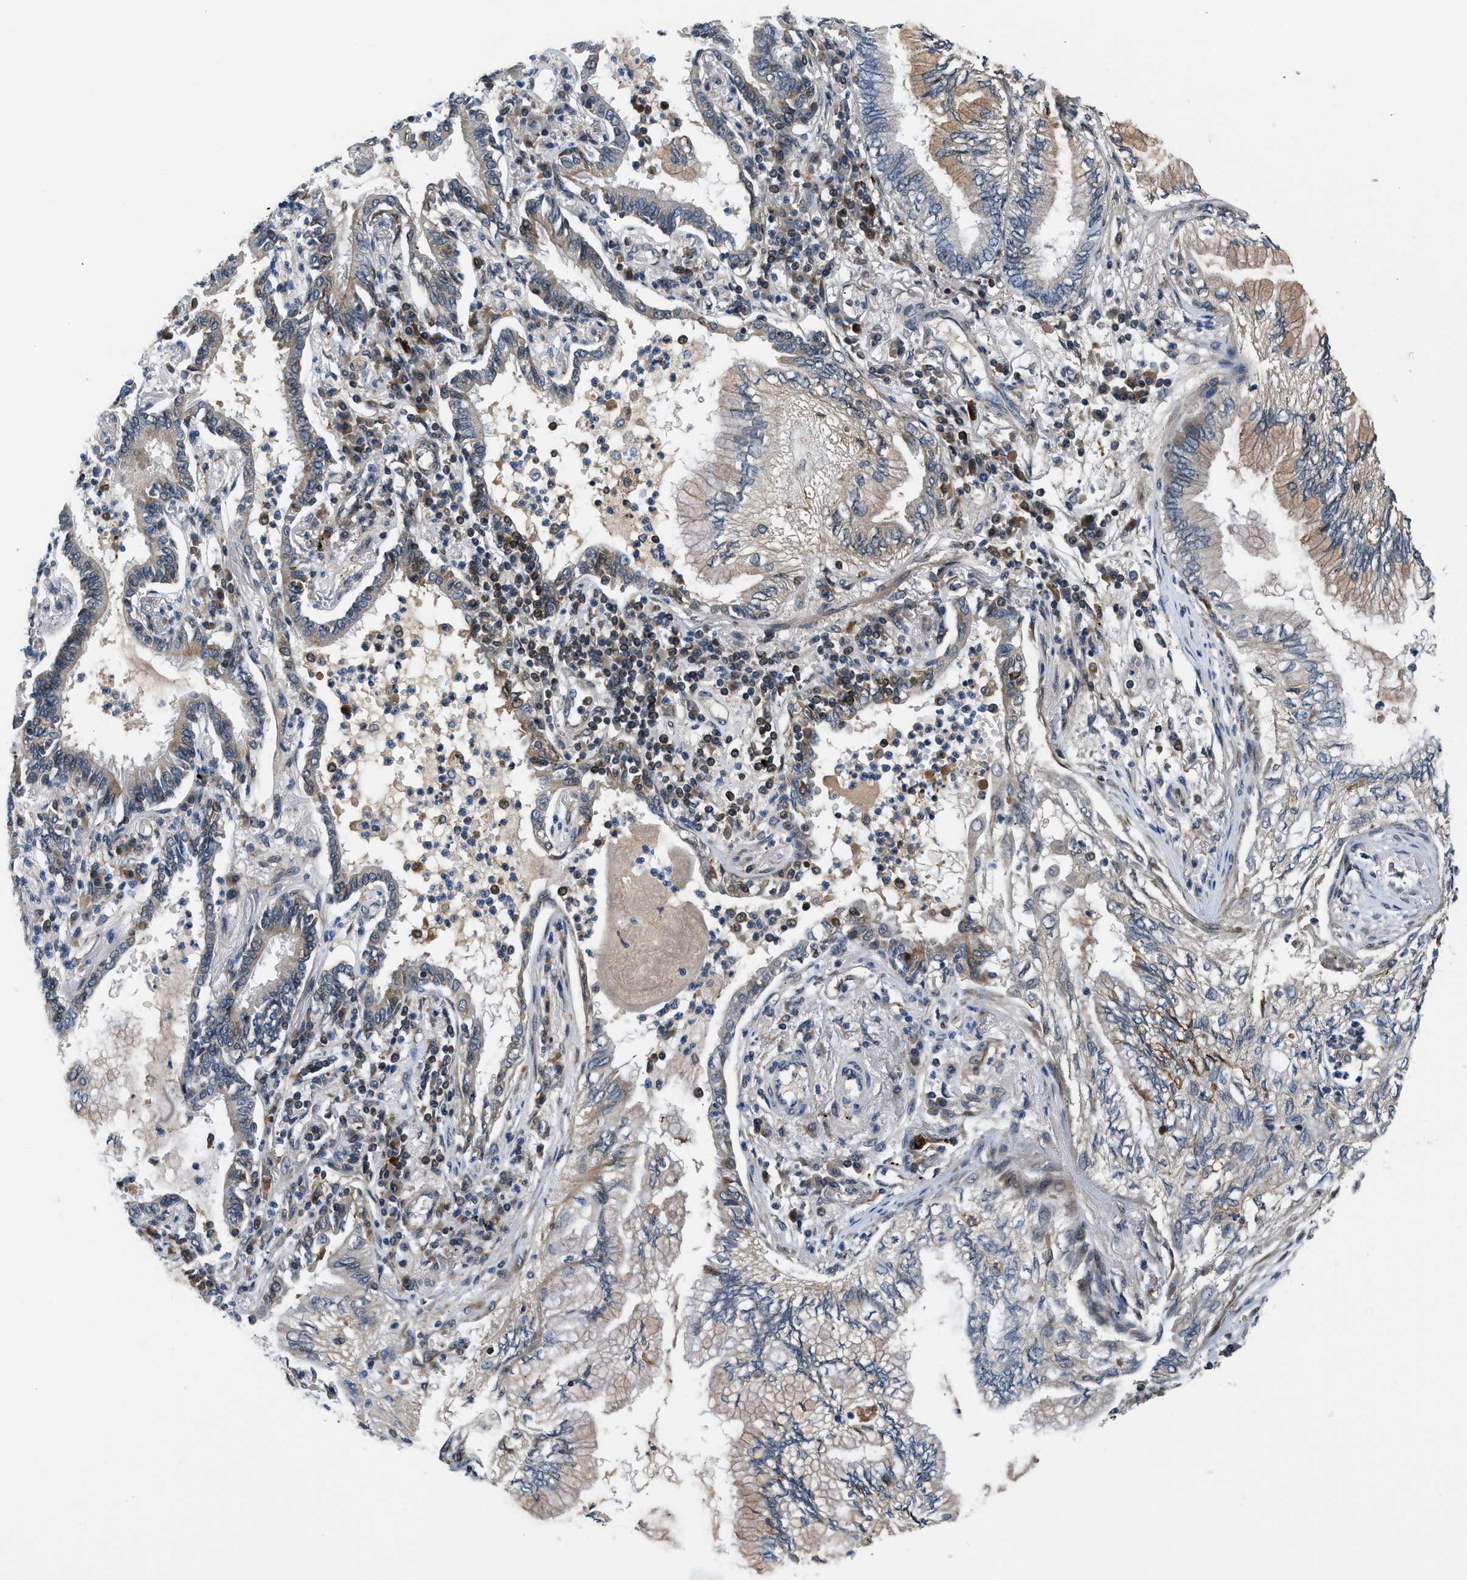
{"staining": {"intensity": "weak", "quantity": "<25%", "location": "cytoplasmic/membranous"}, "tissue": "lung cancer", "cell_type": "Tumor cells", "image_type": "cancer", "snomed": [{"axis": "morphology", "description": "Normal tissue, NOS"}, {"axis": "morphology", "description": "Adenocarcinoma, NOS"}, {"axis": "topography", "description": "Bronchus"}, {"axis": "topography", "description": "Lung"}], "caption": "A photomicrograph of human lung cancer (adenocarcinoma) is negative for staining in tumor cells.", "gene": "RETREG3", "patient": {"sex": "female", "age": 70}}